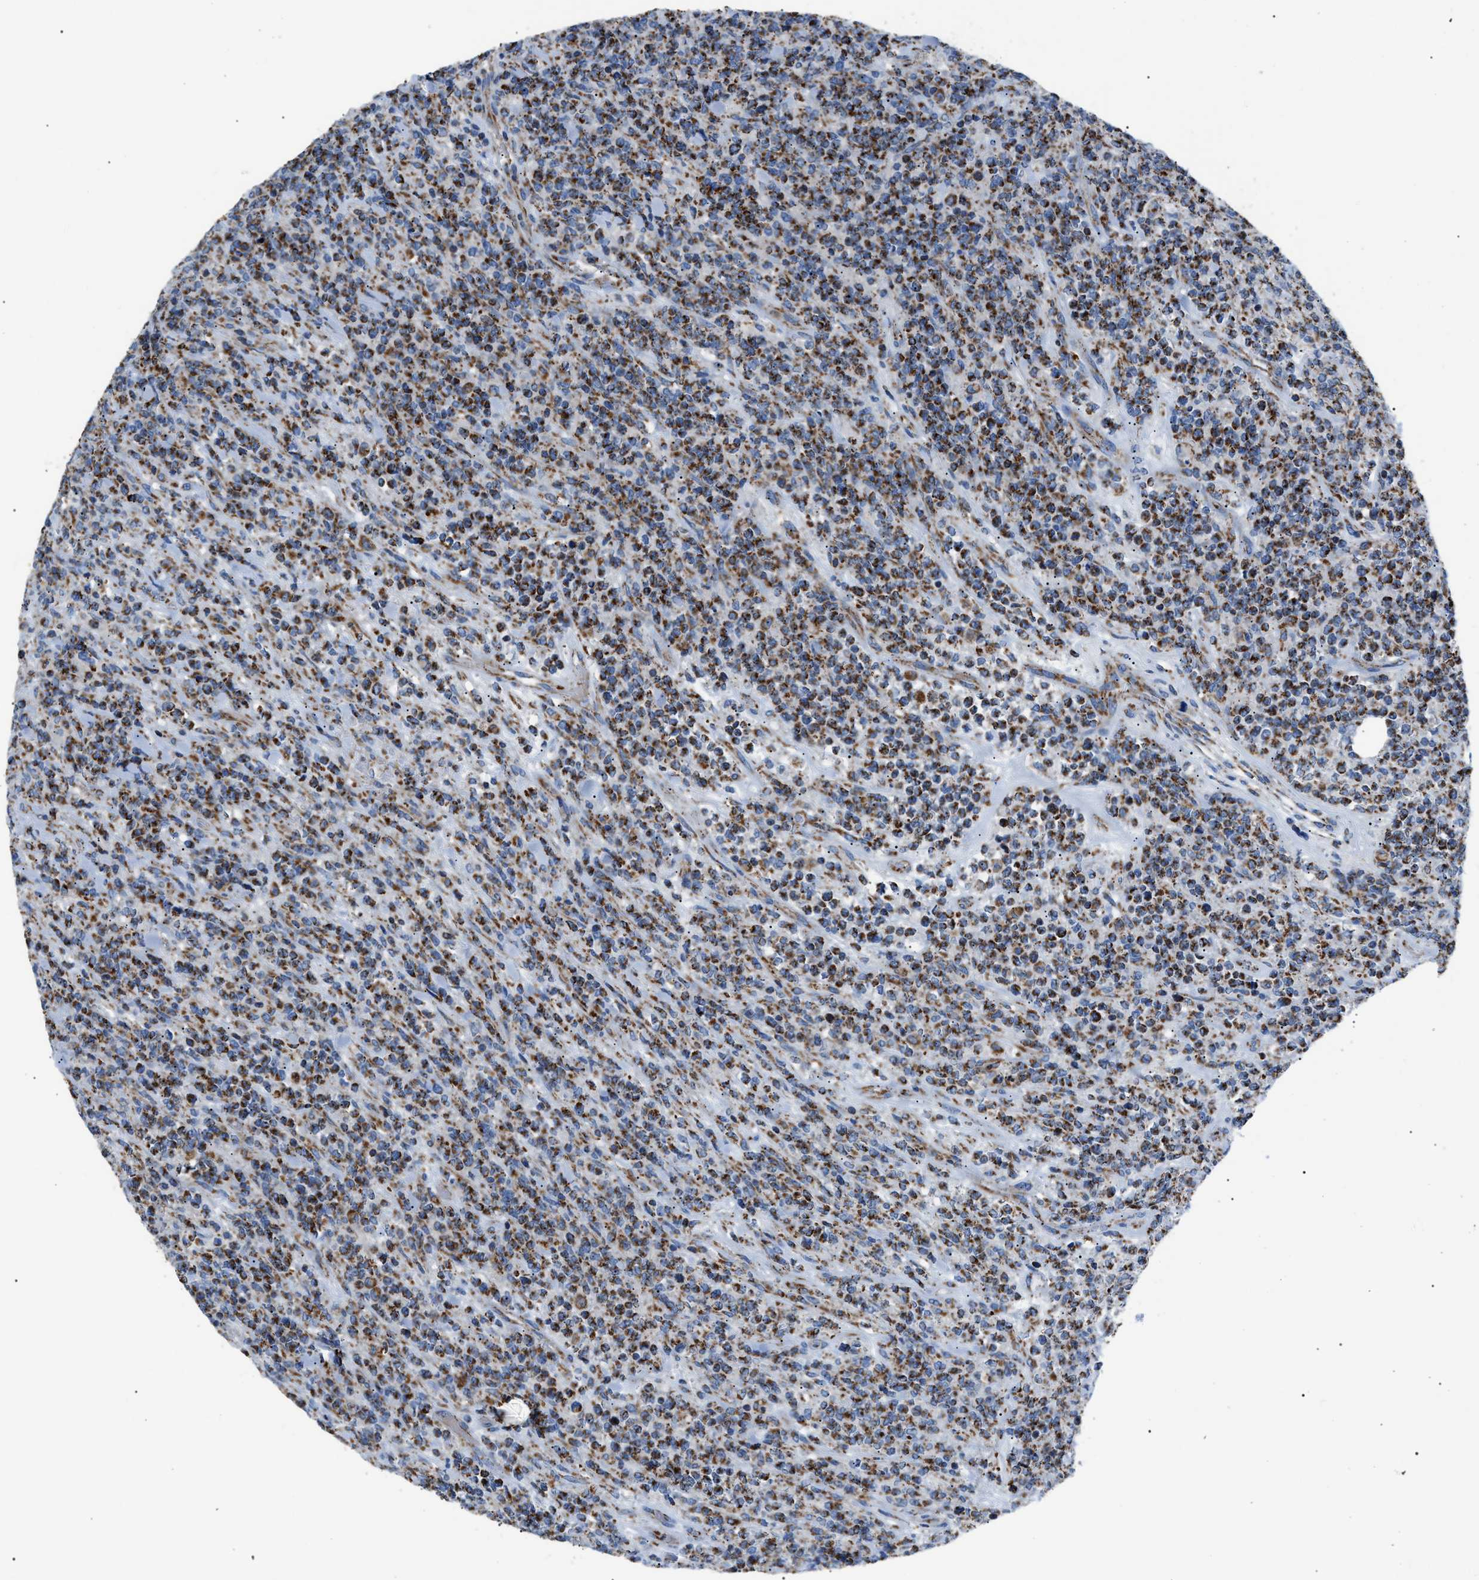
{"staining": {"intensity": "strong", "quantity": "25%-75%", "location": "cytoplasmic/membranous"}, "tissue": "lymphoma", "cell_type": "Tumor cells", "image_type": "cancer", "snomed": [{"axis": "morphology", "description": "Malignant lymphoma, non-Hodgkin's type, High grade"}, {"axis": "topography", "description": "Soft tissue"}], "caption": "Strong cytoplasmic/membranous protein positivity is appreciated in about 25%-75% of tumor cells in lymphoma.", "gene": "PHB2", "patient": {"sex": "male", "age": 18}}